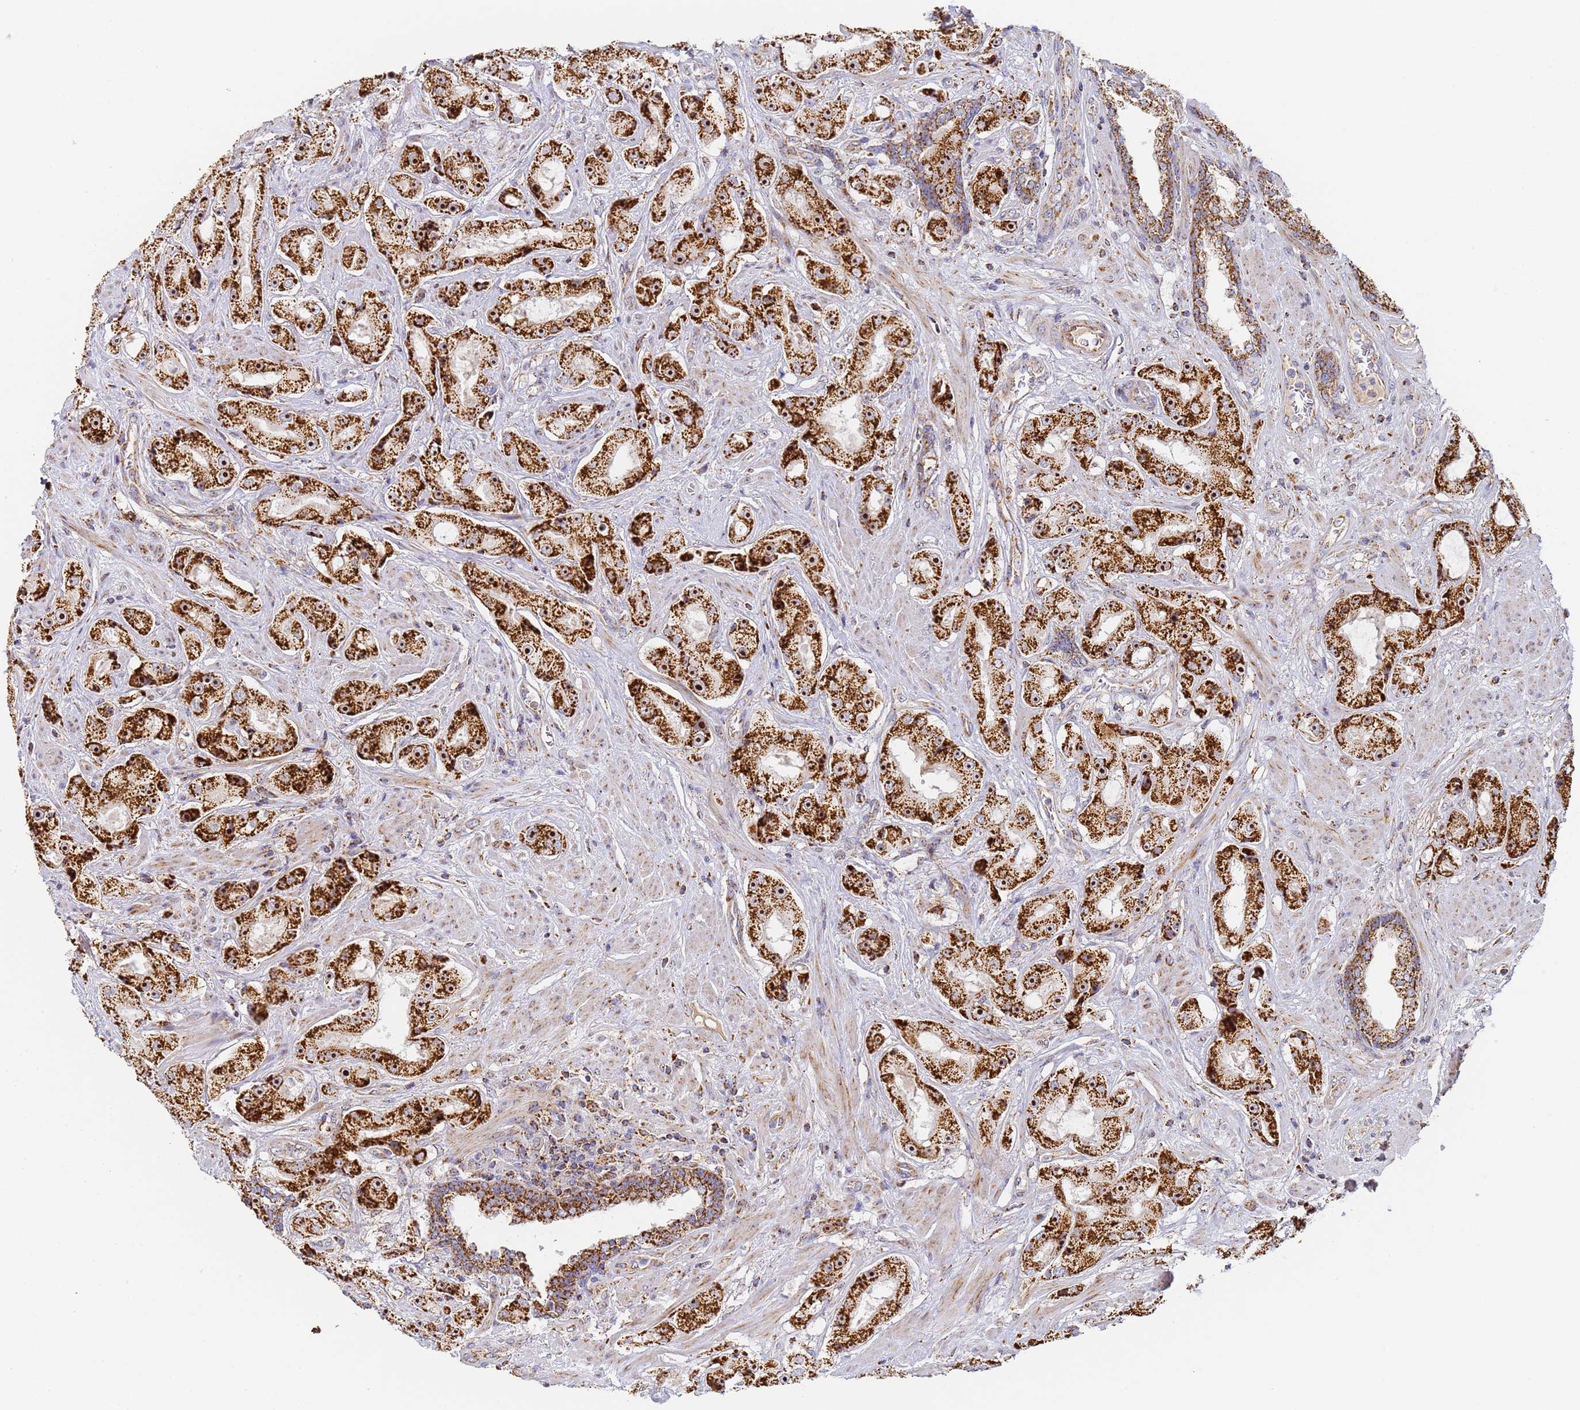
{"staining": {"intensity": "strong", "quantity": ">75%", "location": "cytoplasmic/membranous,nuclear"}, "tissue": "prostate cancer", "cell_type": "Tumor cells", "image_type": "cancer", "snomed": [{"axis": "morphology", "description": "Adenocarcinoma, High grade"}, {"axis": "topography", "description": "Prostate"}], "caption": "Approximately >75% of tumor cells in human prostate adenocarcinoma (high-grade) reveal strong cytoplasmic/membranous and nuclear protein positivity as visualized by brown immunohistochemical staining.", "gene": "FRG2C", "patient": {"sex": "male", "age": 73}}